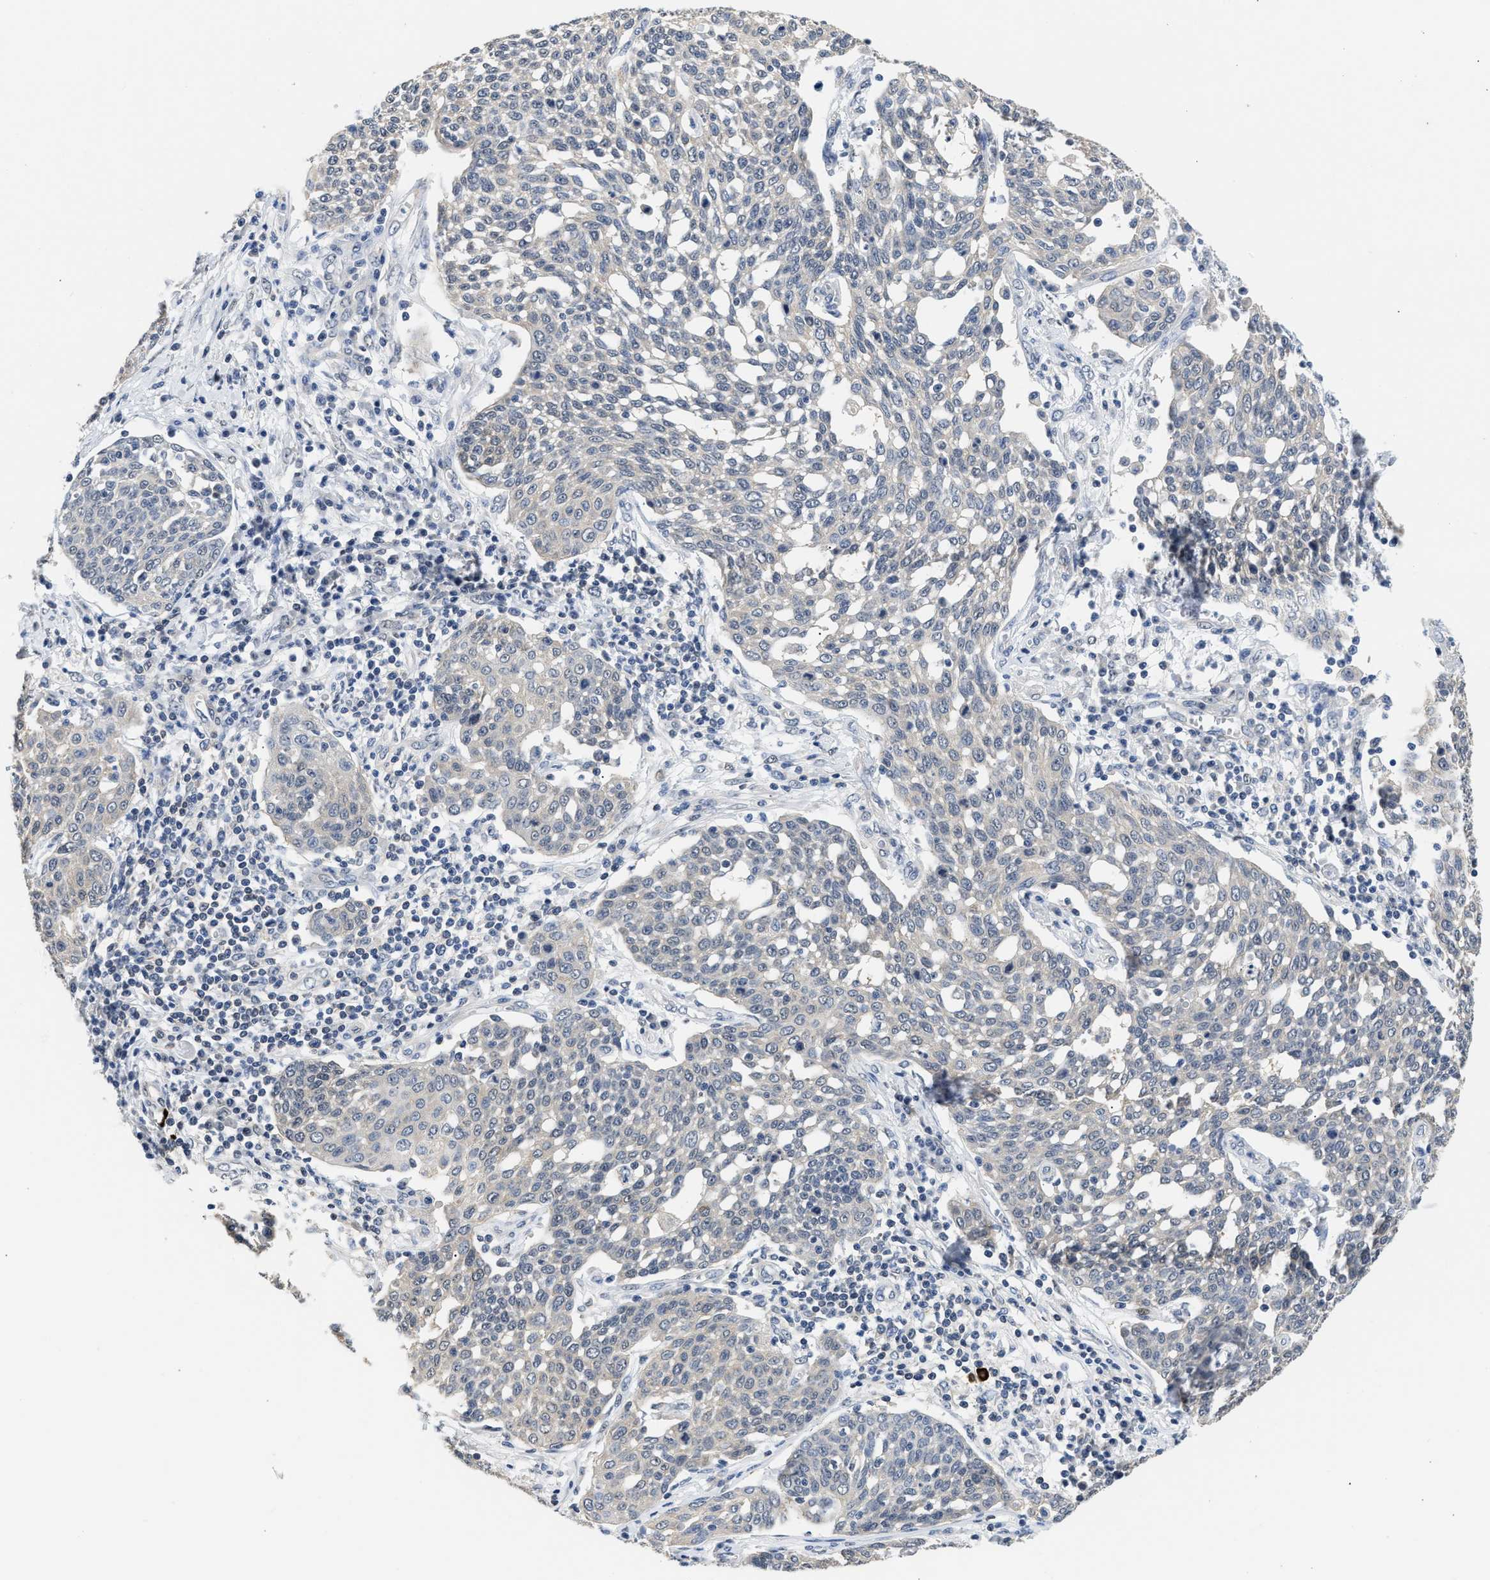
{"staining": {"intensity": "negative", "quantity": "none", "location": "none"}, "tissue": "cervical cancer", "cell_type": "Tumor cells", "image_type": "cancer", "snomed": [{"axis": "morphology", "description": "Squamous cell carcinoma, NOS"}, {"axis": "topography", "description": "Cervix"}], "caption": "This is an IHC image of human cervical squamous cell carcinoma. There is no staining in tumor cells.", "gene": "PPM1L", "patient": {"sex": "female", "age": 34}}